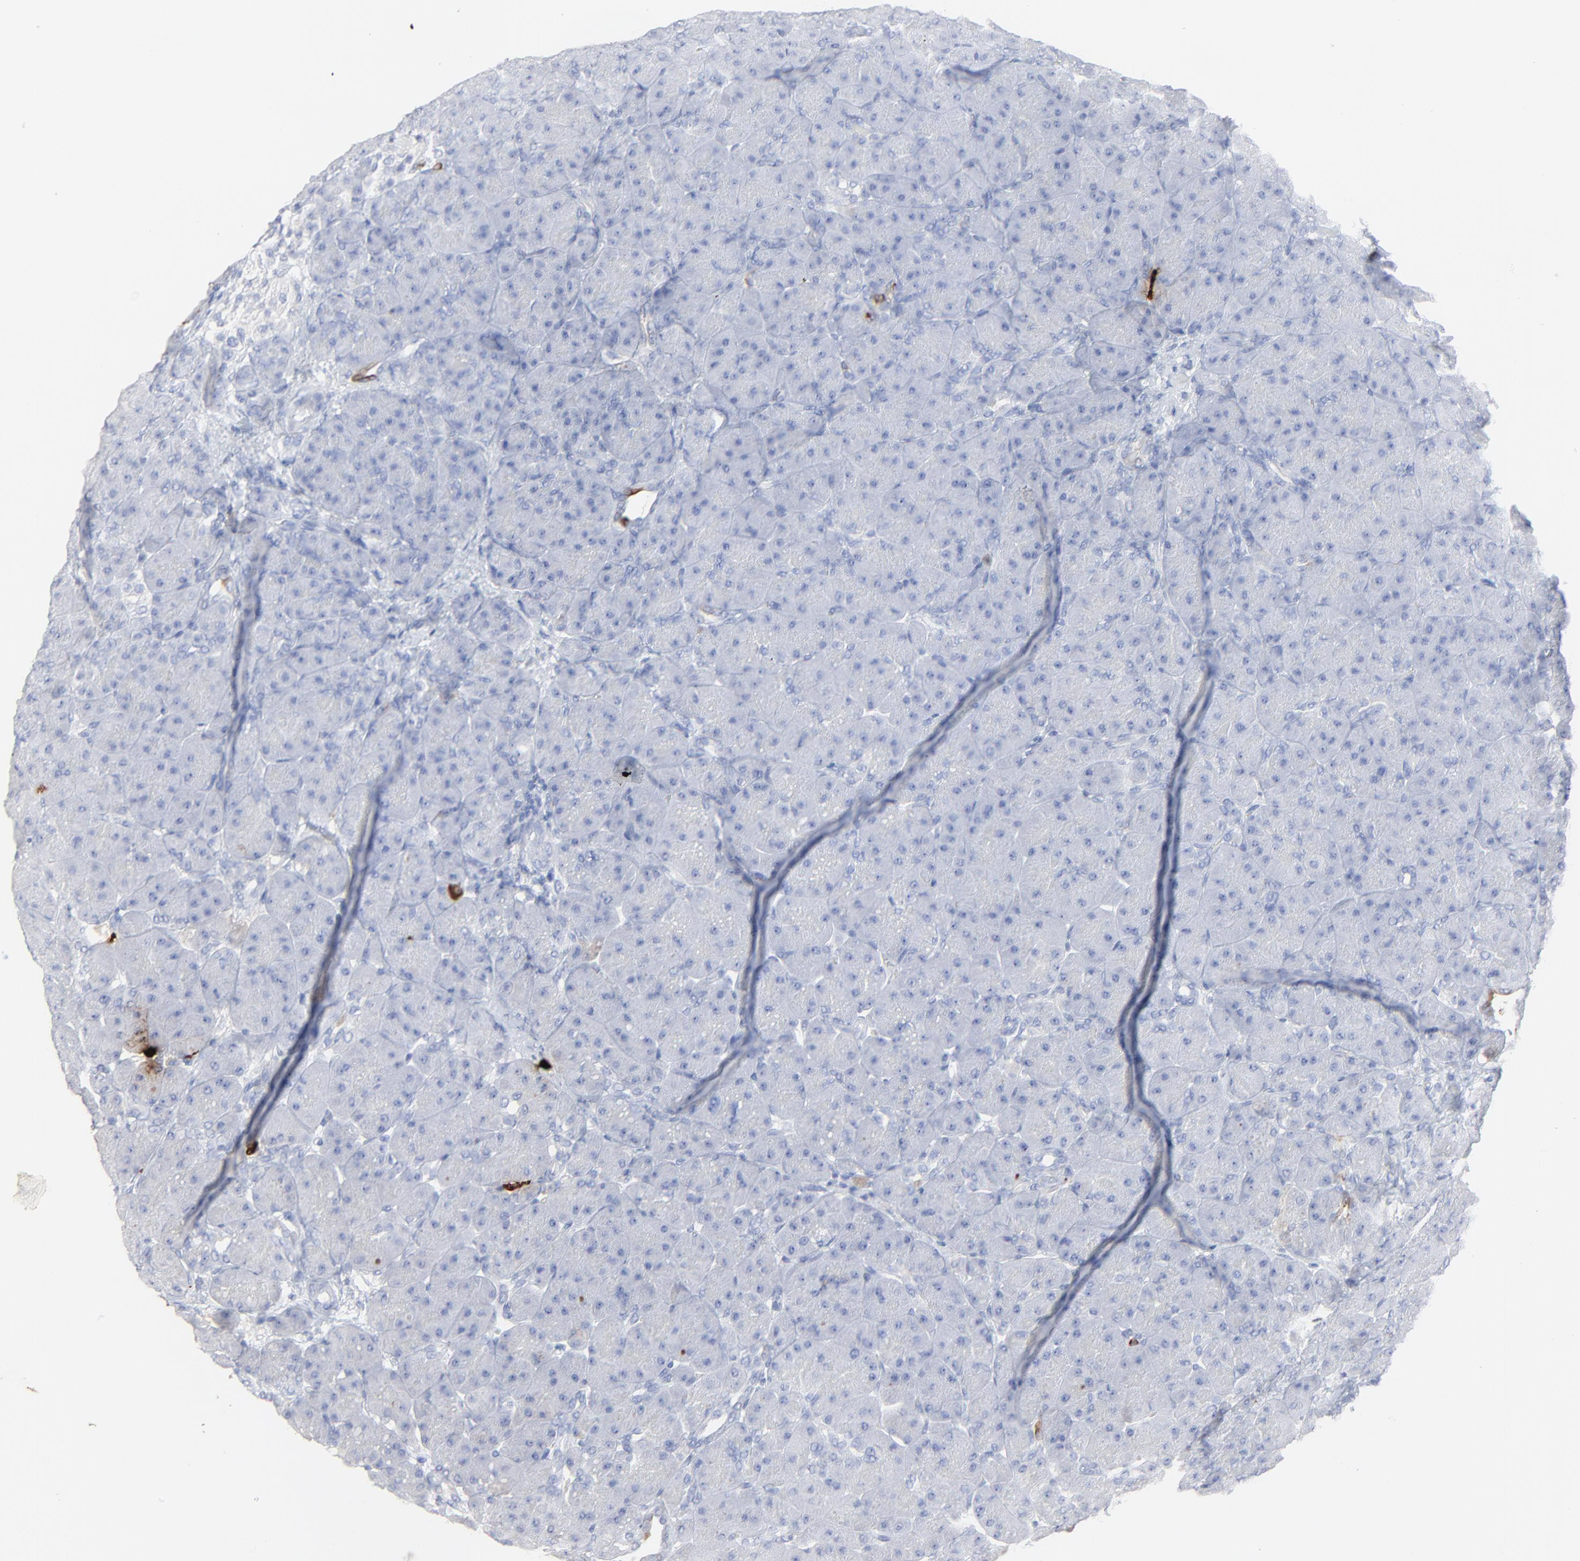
{"staining": {"intensity": "negative", "quantity": "none", "location": "none"}, "tissue": "pancreas", "cell_type": "Exocrine glandular cells", "image_type": "normal", "snomed": [{"axis": "morphology", "description": "Normal tissue, NOS"}, {"axis": "topography", "description": "Pancreas"}], "caption": "This is an immunohistochemistry (IHC) image of normal pancreas. There is no expression in exocrine glandular cells.", "gene": "LCN2", "patient": {"sex": "male", "age": 66}}